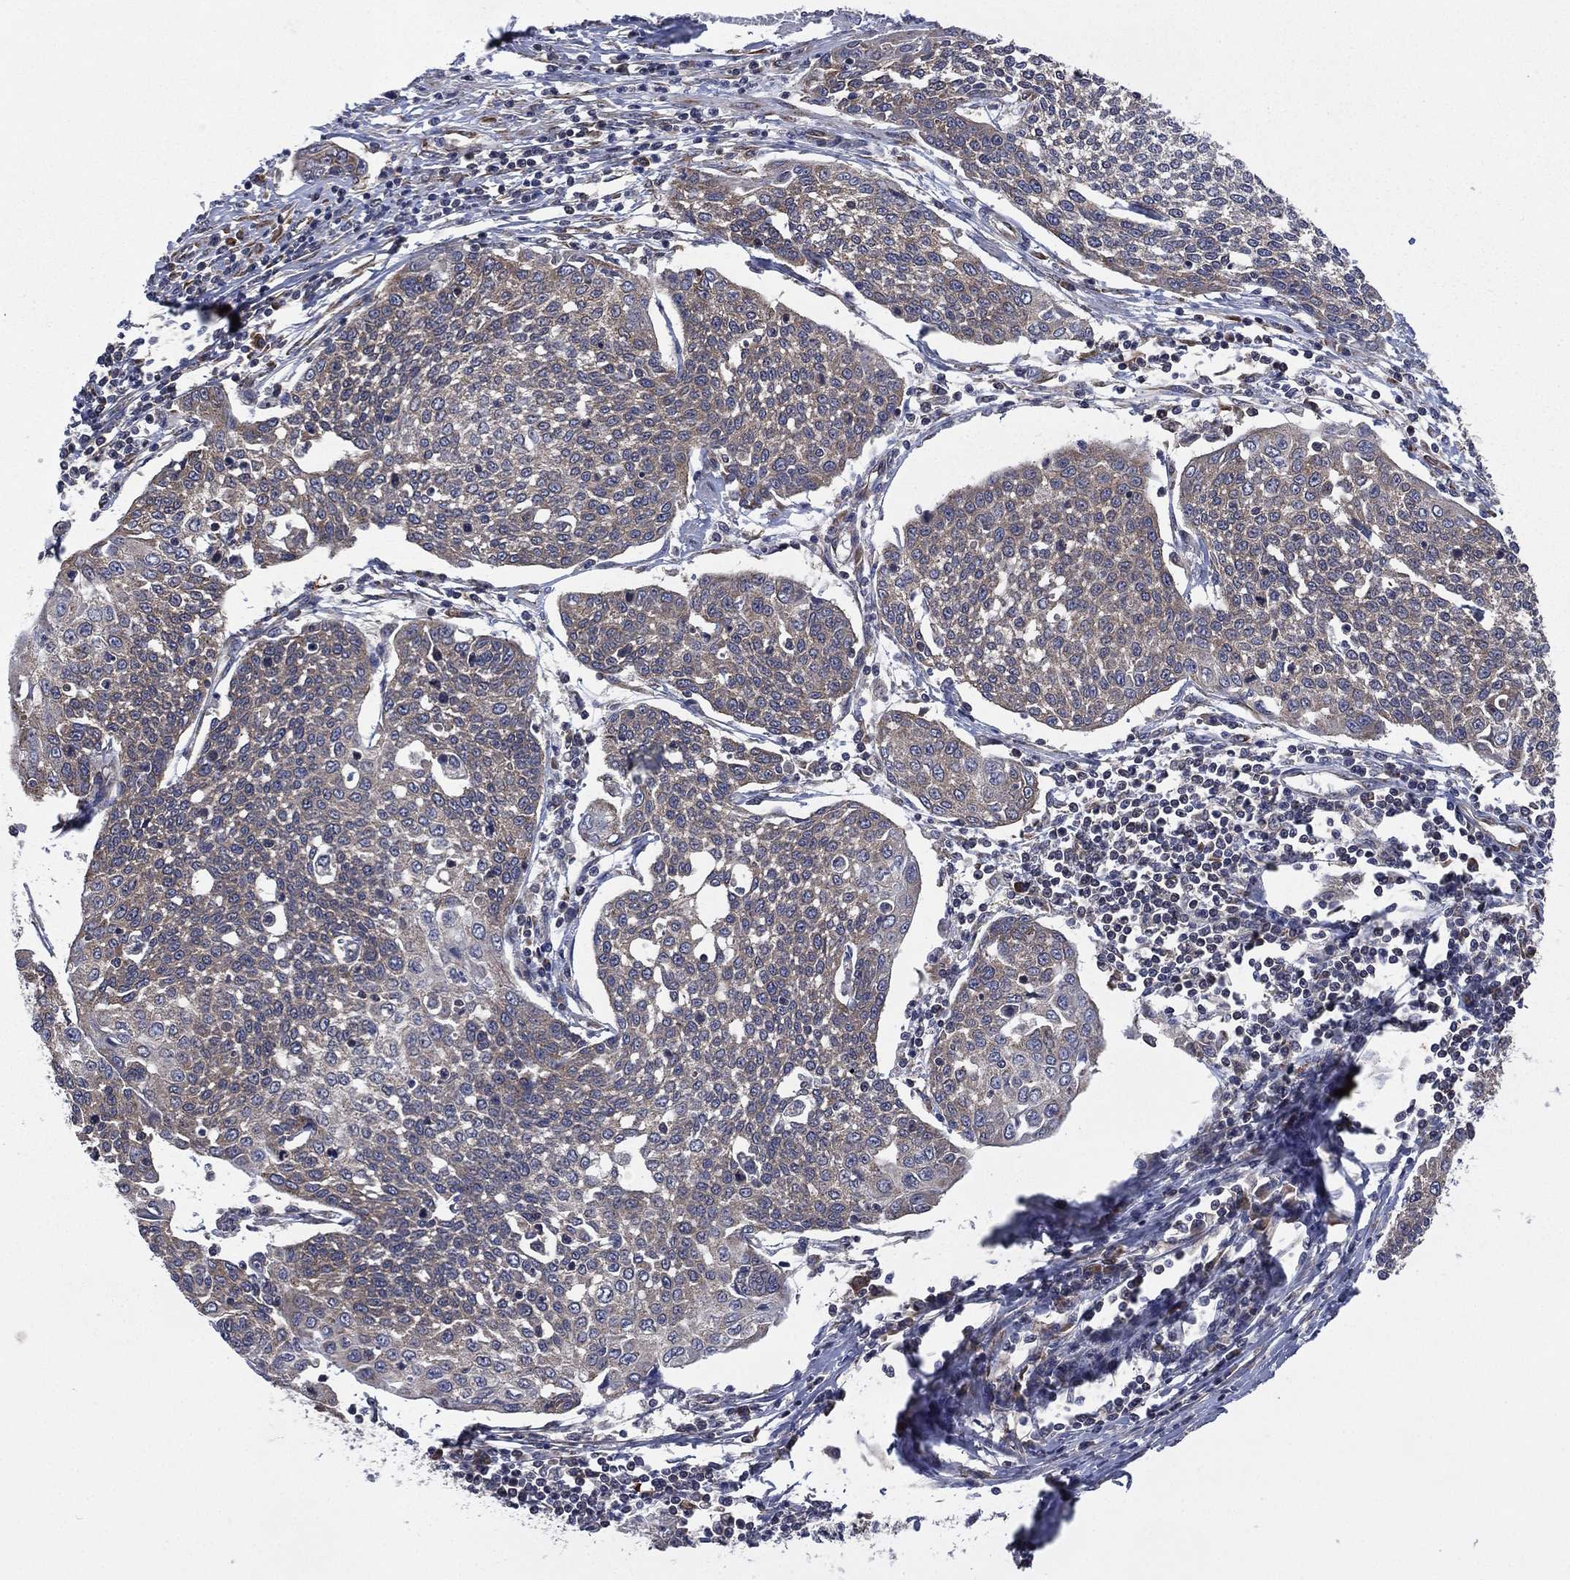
{"staining": {"intensity": "negative", "quantity": "none", "location": "none"}, "tissue": "cervical cancer", "cell_type": "Tumor cells", "image_type": "cancer", "snomed": [{"axis": "morphology", "description": "Squamous cell carcinoma, NOS"}, {"axis": "topography", "description": "Cervix"}], "caption": "Cervical cancer was stained to show a protein in brown. There is no significant positivity in tumor cells.", "gene": "C2orf76", "patient": {"sex": "female", "age": 34}}